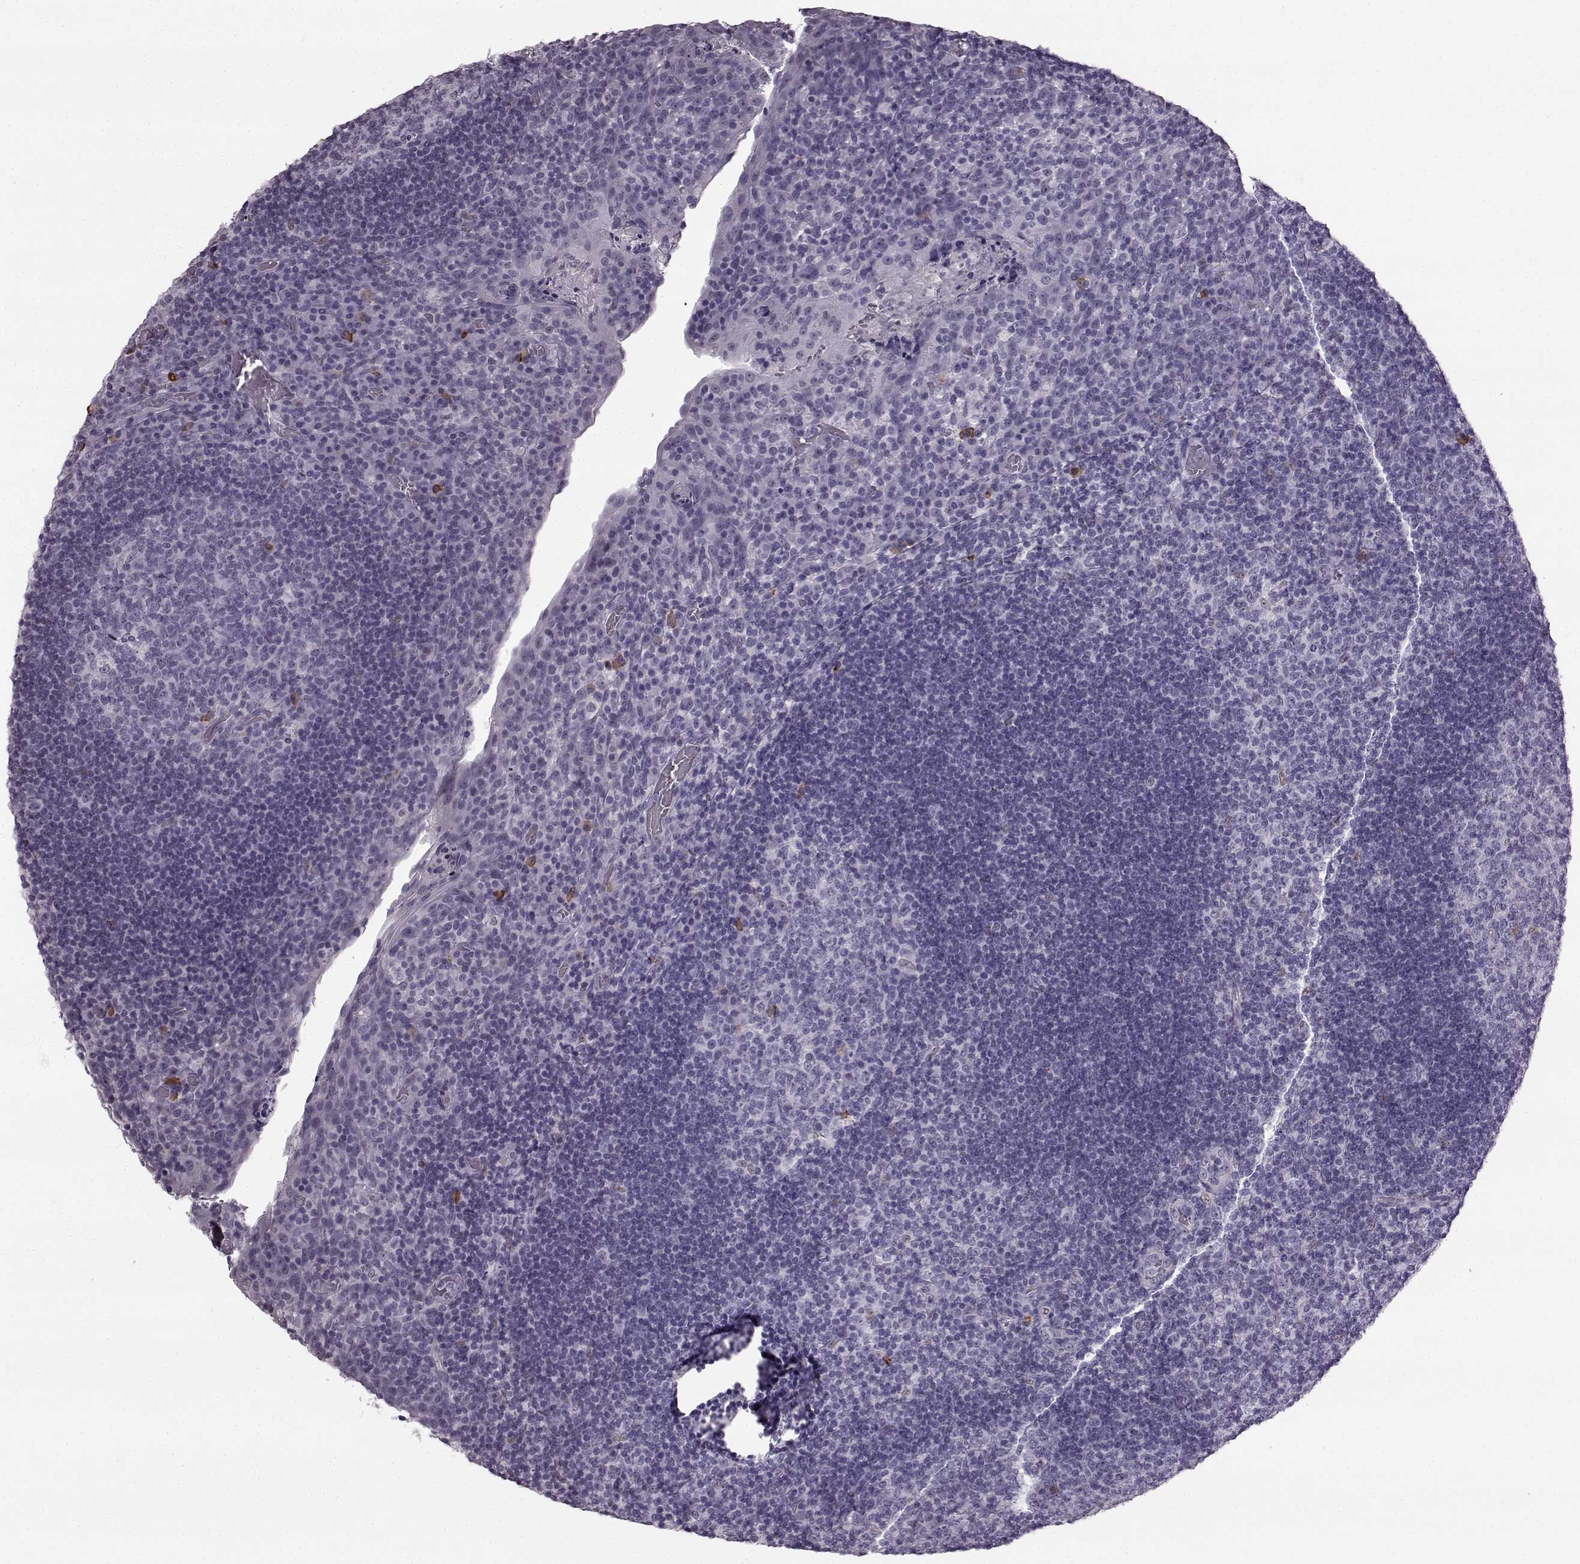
{"staining": {"intensity": "weak", "quantity": "<25%", "location": "cytoplasmic/membranous"}, "tissue": "tonsil", "cell_type": "Germinal center cells", "image_type": "normal", "snomed": [{"axis": "morphology", "description": "Normal tissue, NOS"}, {"axis": "topography", "description": "Tonsil"}], "caption": "High power microscopy photomicrograph of an IHC image of benign tonsil, revealing no significant staining in germinal center cells.", "gene": "PRPH2", "patient": {"sex": "male", "age": 17}}